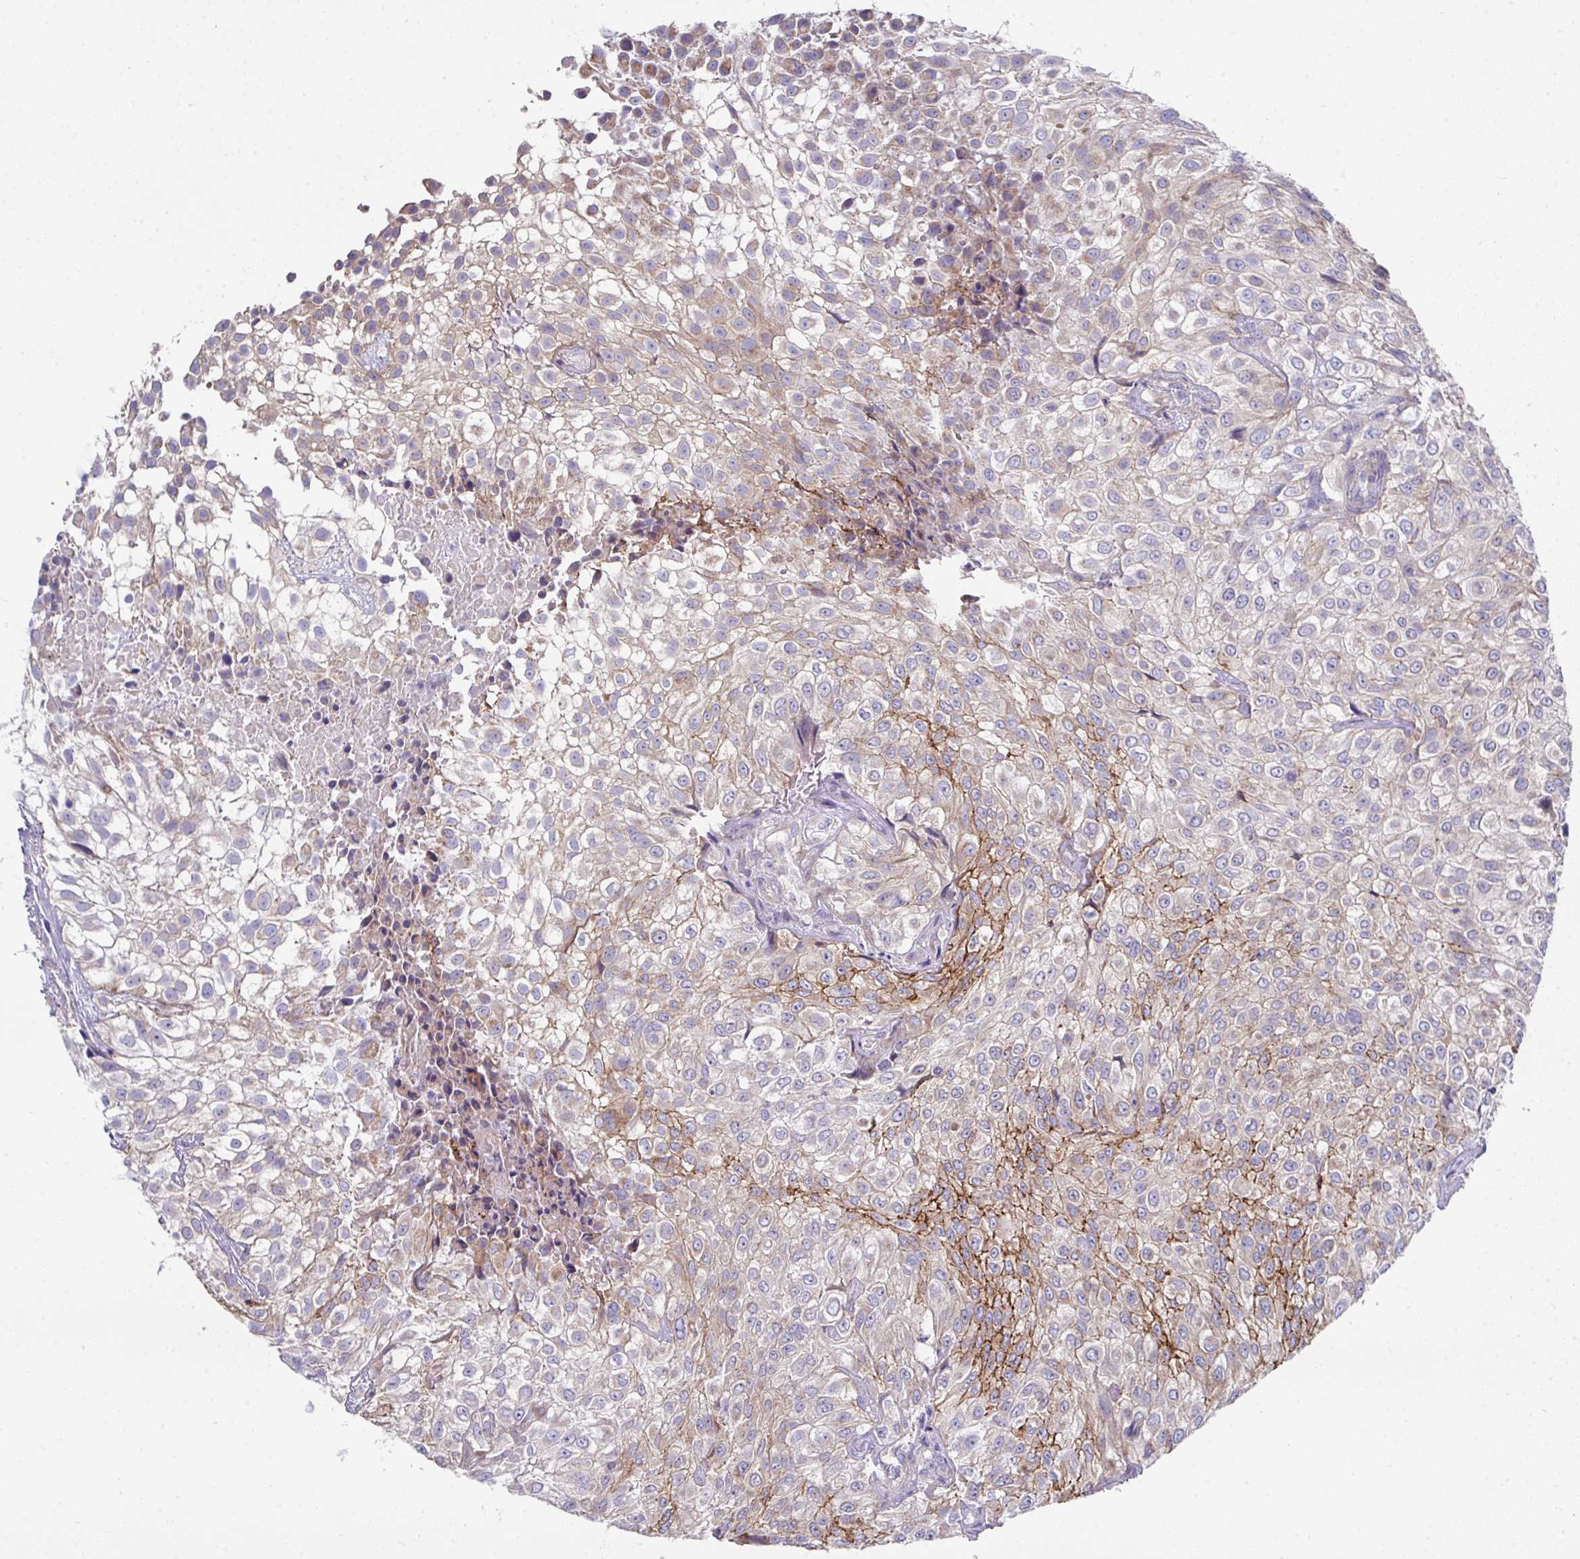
{"staining": {"intensity": "moderate", "quantity": "25%-75%", "location": "cytoplasmic/membranous"}, "tissue": "urothelial cancer", "cell_type": "Tumor cells", "image_type": "cancer", "snomed": [{"axis": "morphology", "description": "Urothelial carcinoma, High grade"}, {"axis": "topography", "description": "Urinary bladder"}], "caption": "The image displays staining of urothelial cancer, revealing moderate cytoplasmic/membranous protein staining (brown color) within tumor cells.", "gene": "CLDN1", "patient": {"sex": "male", "age": 56}}